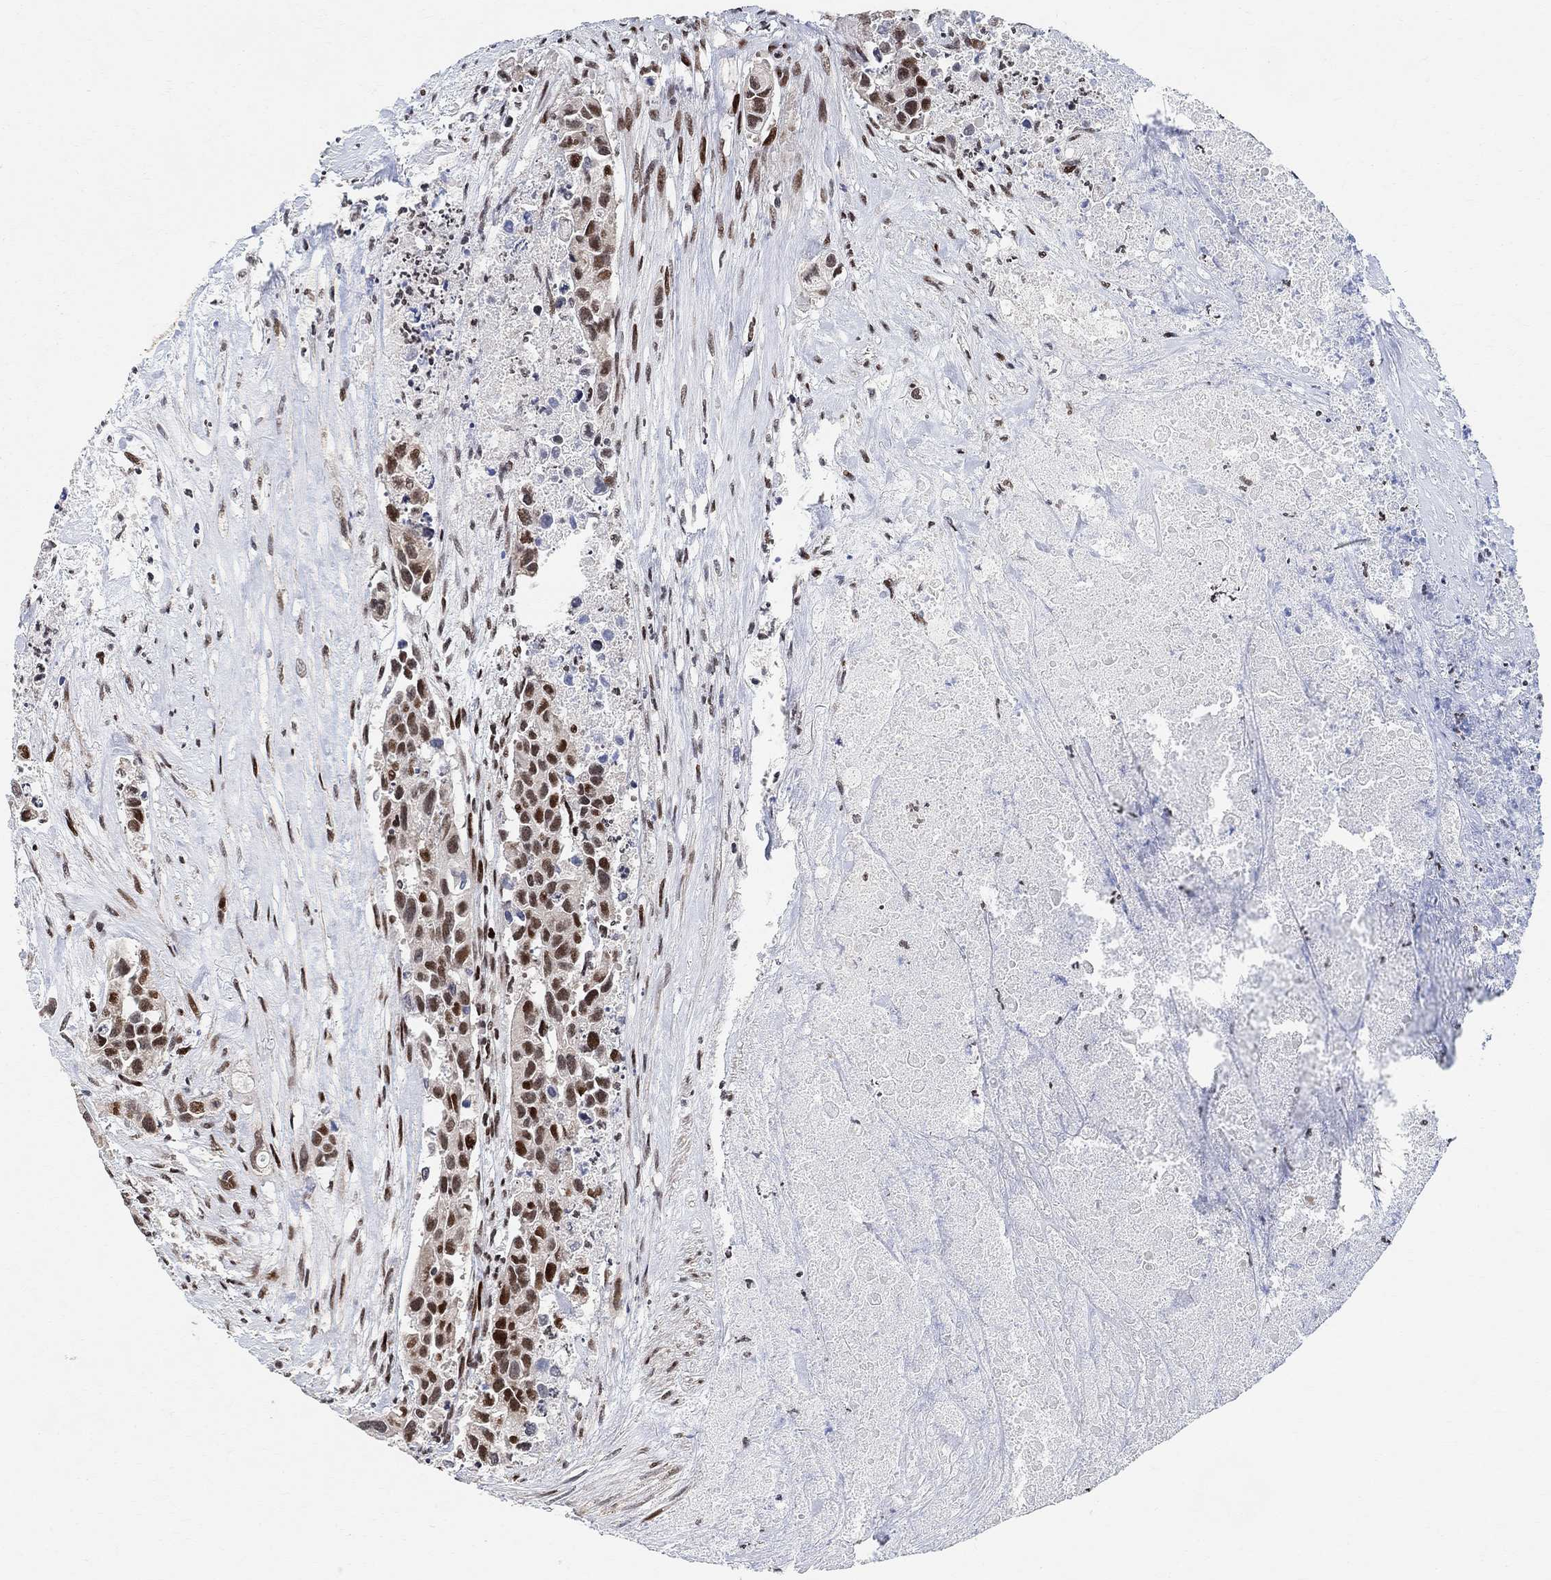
{"staining": {"intensity": "strong", "quantity": ">75%", "location": "nuclear"}, "tissue": "urothelial cancer", "cell_type": "Tumor cells", "image_type": "cancer", "snomed": [{"axis": "morphology", "description": "Urothelial carcinoma, High grade"}, {"axis": "topography", "description": "Urinary bladder"}], "caption": "Urothelial cancer was stained to show a protein in brown. There is high levels of strong nuclear expression in approximately >75% of tumor cells.", "gene": "E4F1", "patient": {"sex": "female", "age": 73}}